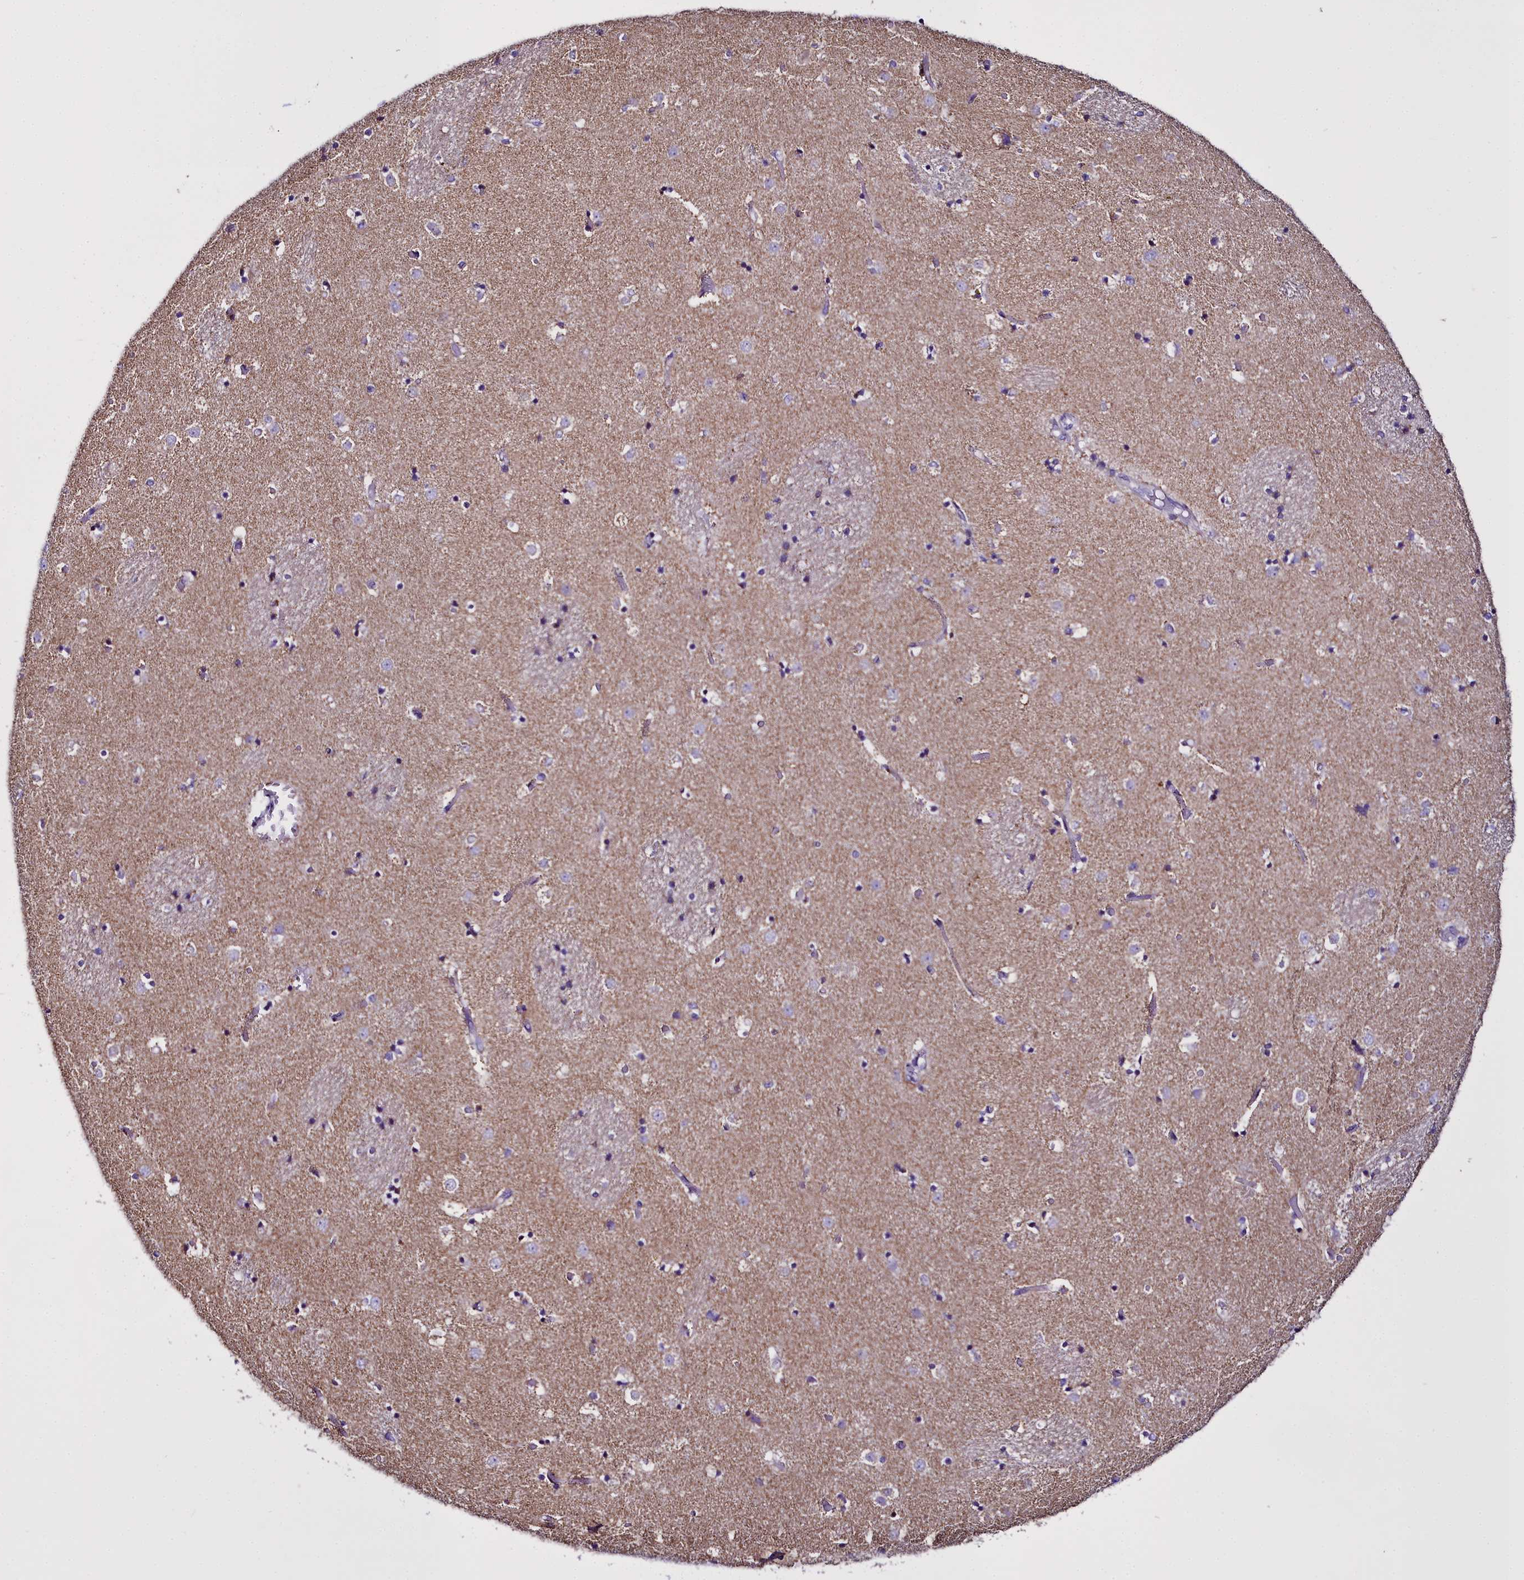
{"staining": {"intensity": "negative", "quantity": "none", "location": "none"}, "tissue": "caudate", "cell_type": "Glial cells", "image_type": "normal", "snomed": [{"axis": "morphology", "description": "Normal tissue, NOS"}, {"axis": "topography", "description": "Lateral ventricle wall"}], "caption": "Normal caudate was stained to show a protein in brown. There is no significant positivity in glial cells. The staining was performed using DAB (3,3'-diaminobenzidine) to visualize the protein expression in brown, while the nuclei were stained in blue with hematoxylin (Magnification: 20x).", "gene": "WDFY3", "patient": {"sex": "female", "age": 52}}